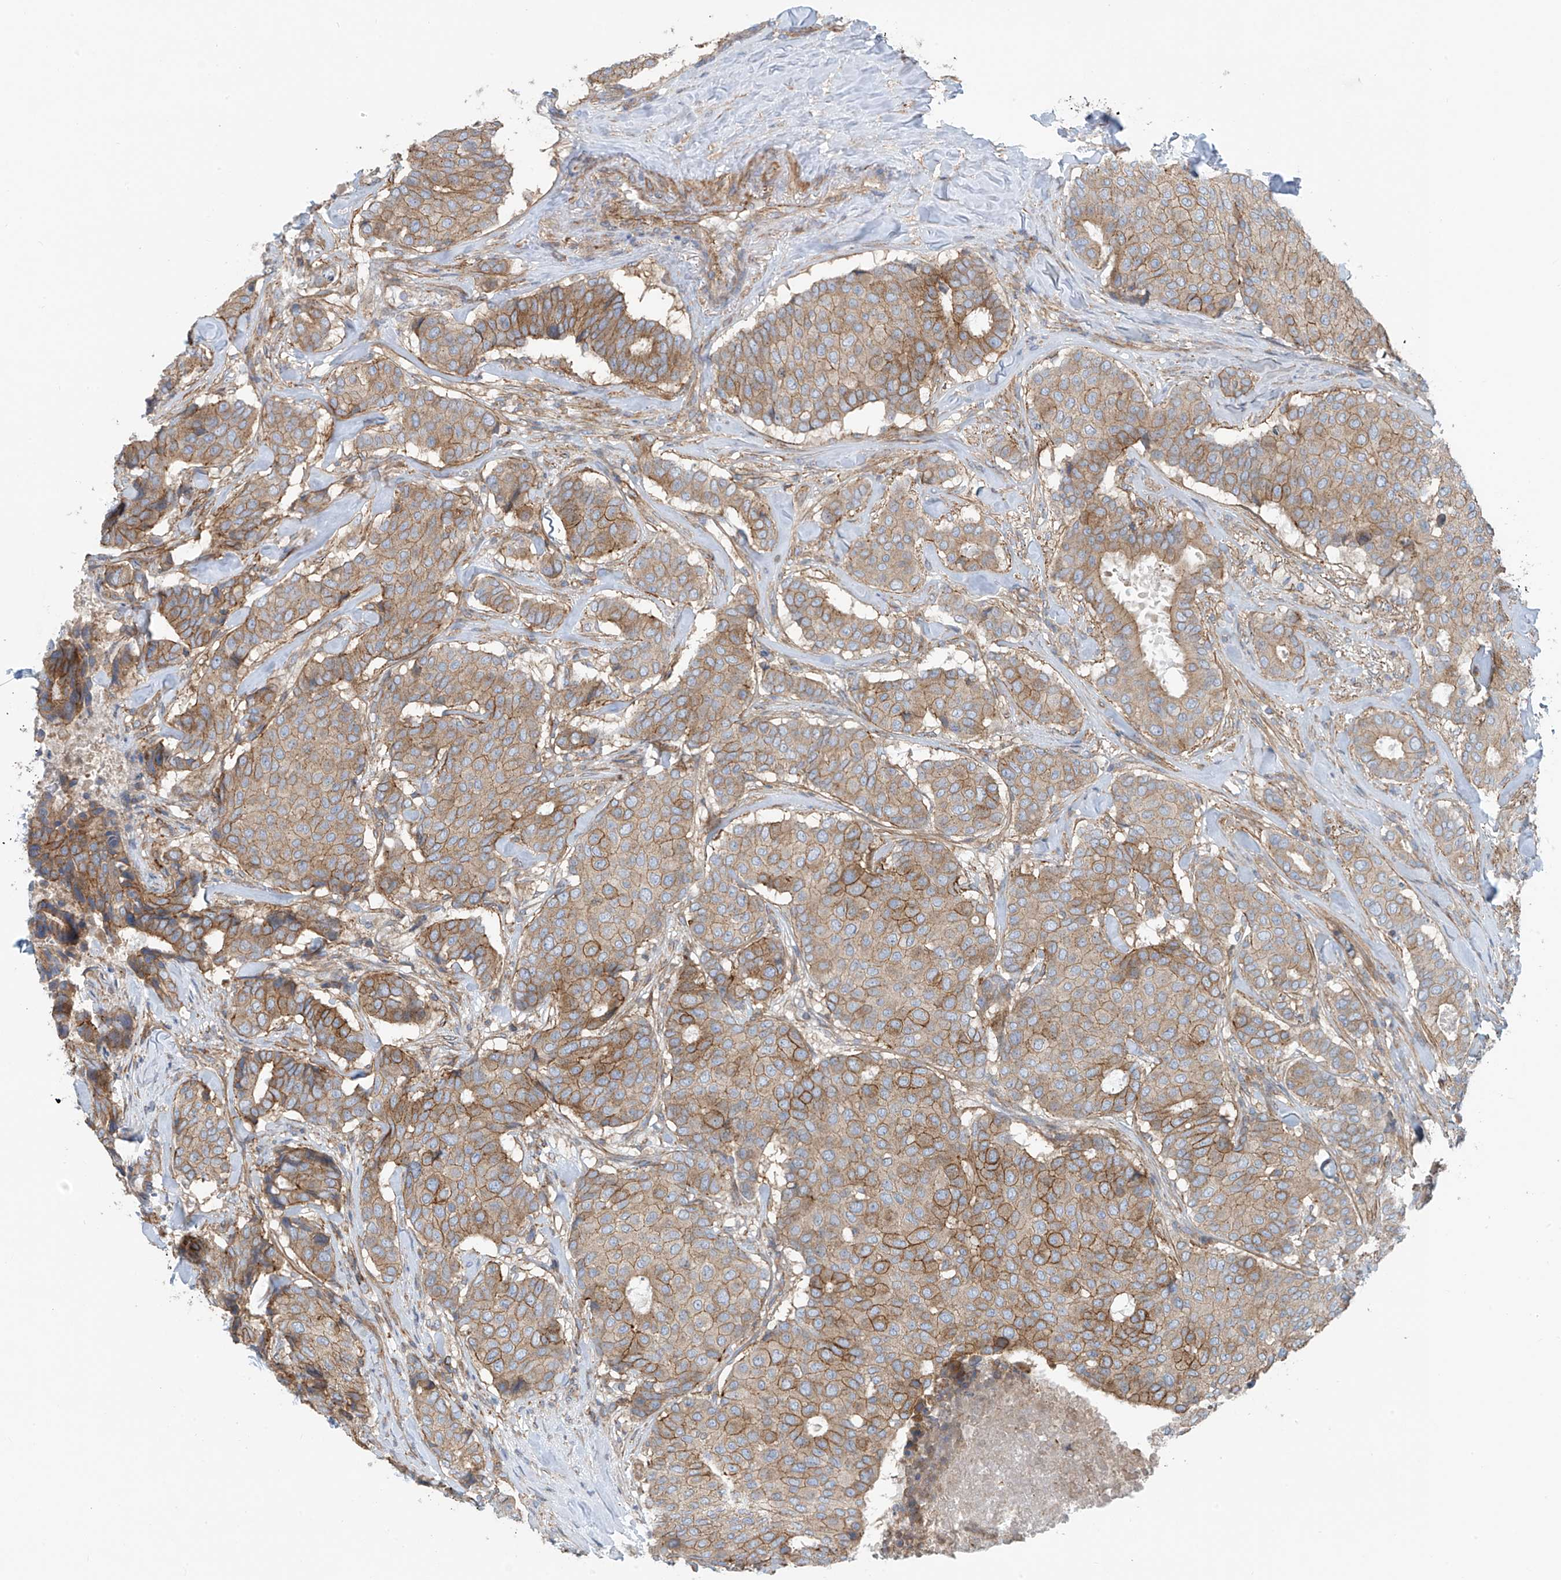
{"staining": {"intensity": "moderate", "quantity": ">75%", "location": "cytoplasmic/membranous"}, "tissue": "breast cancer", "cell_type": "Tumor cells", "image_type": "cancer", "snomed": [{"axis": "morphology", "description": "Duct carcinoma"}, {"axis": "topography", "description": "Breast"}], "caption": "Immunohistochemistry (IHC) of human breast intraductal carcinoma reveals medium levels of moderate cytoplasmic/membranous staining in approximately >75% of tumor cells.", "gene": "SLC1A5", "patient": {"sex": "female", "age": 75}}